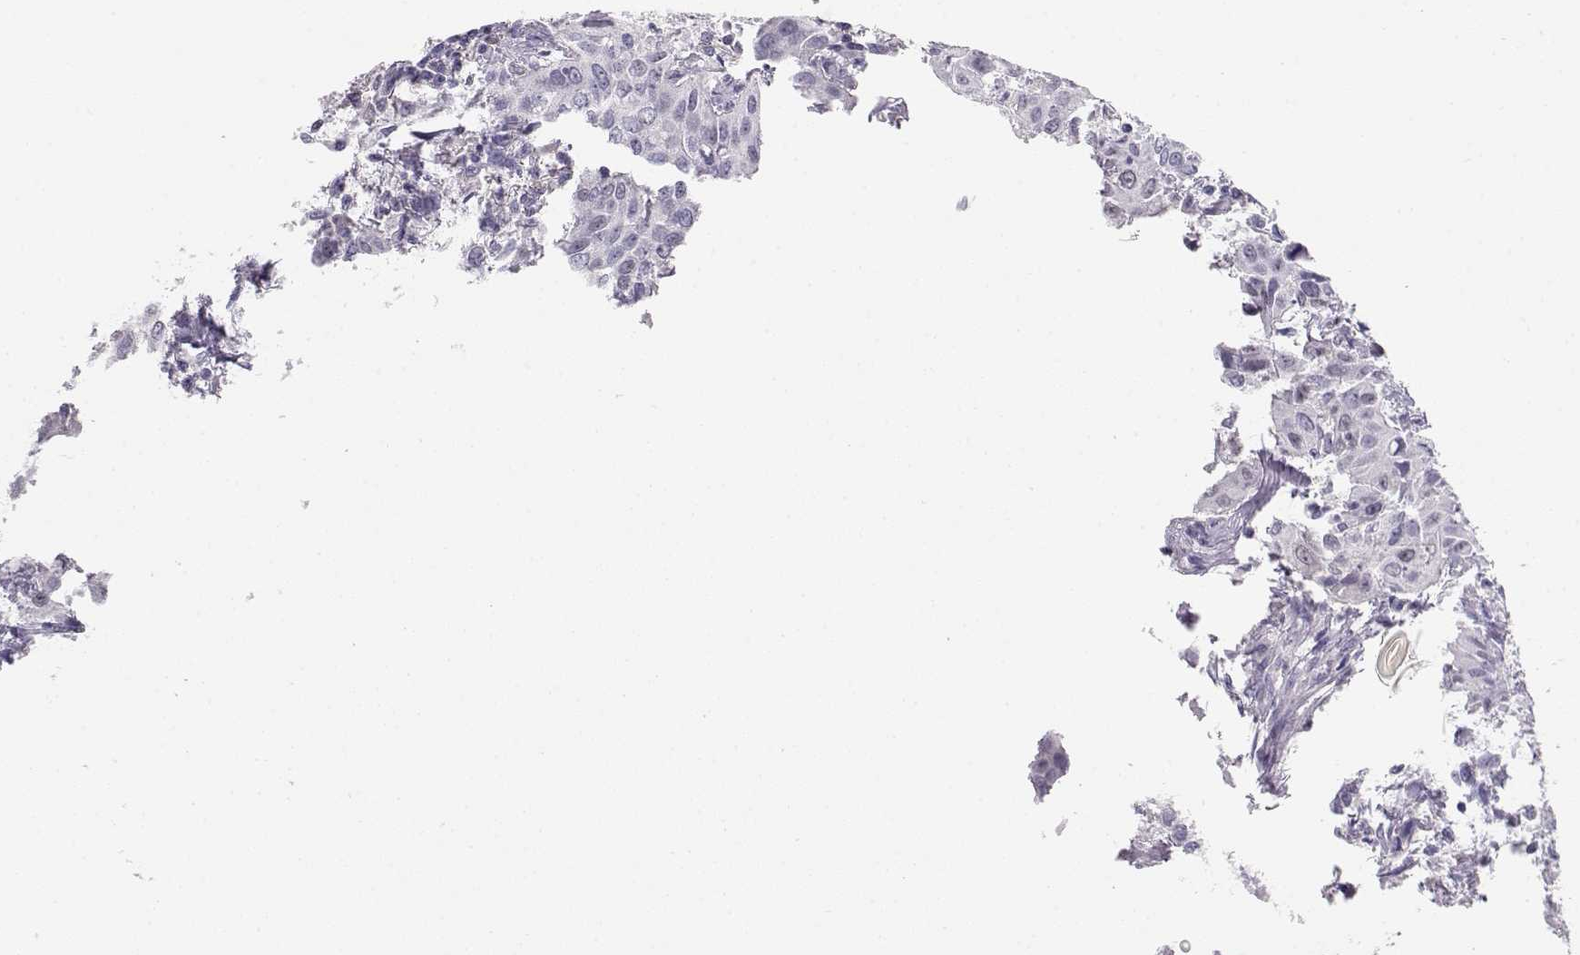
{"staining": {"intensity": "negative", "quantity": "none", "location": "none"}, "tissue": "urothelial cancer", "cell_type": "Tumor cells", "image_type": "cancer", "snomed": [{"axis": "morphology", "description": "Urothelial carcinoma, High grade"}, {"axis": "topography", "description": "Urinary bladder"}], "caption": "Urothelial carcinoma (high-grade) was stained to show a protein in brown. There is no significant positivity in tumor cells.", "gene": "OPN5", "patient": {"sex": "male", "age": 82}}